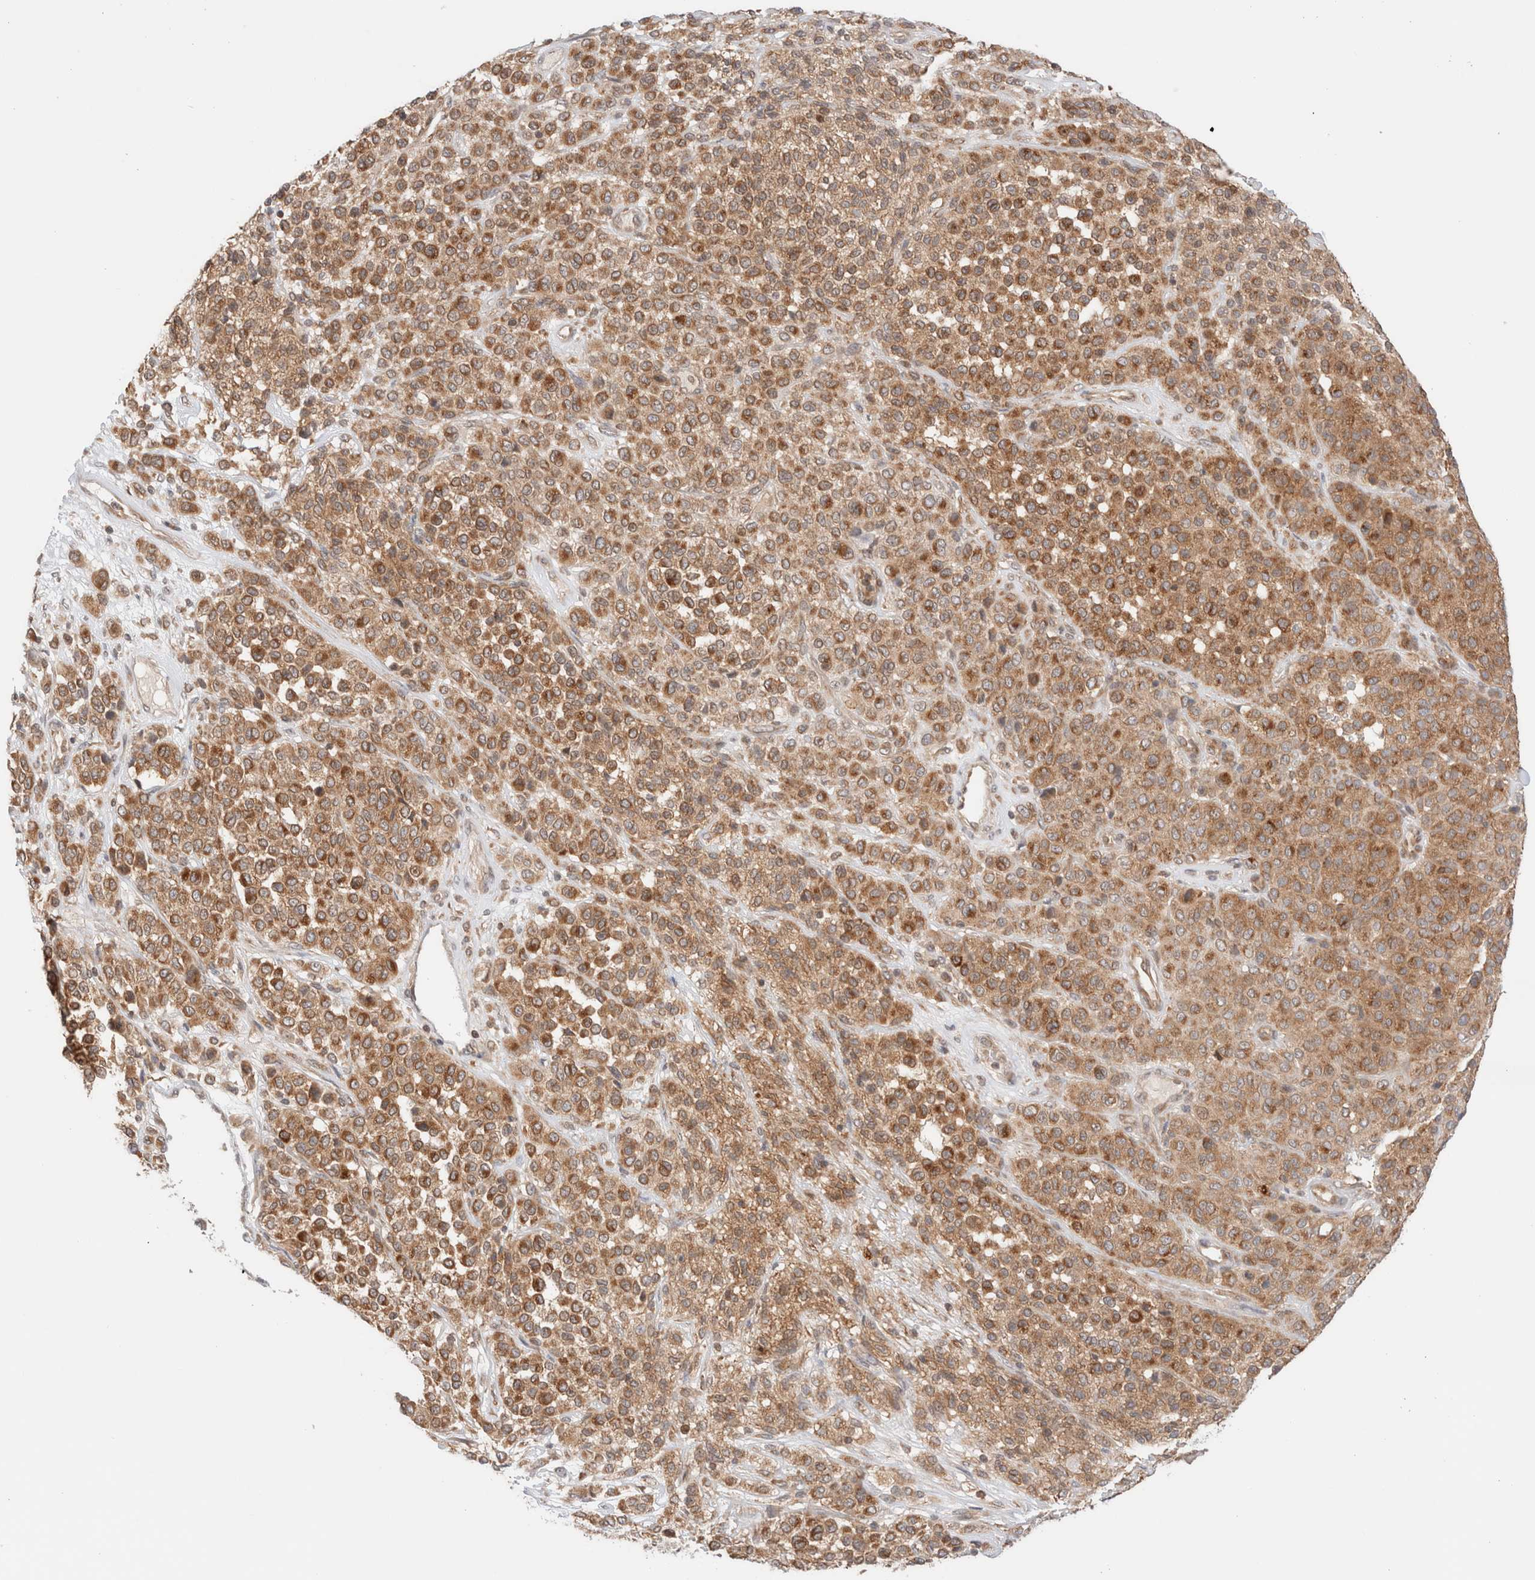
{"staining": {"intensity": "moderate", "quantity": ">75%", "location": "cytoplasmic/membranous"}, "tissue": "melanoma", "cell_type": "Tumor cells", "image_type": "cancer", "snomed": [{"axis": "morphology", "description": "Malignant melanoma, Metastatic site"}, {"axis": "topography", "description": "Pancreas"}], "caption": "Protein analysis of melanoma tissue reveals moderate cytoplasmic/membranous staining in approximately >75% of tumor cells.", "gene": "XKR4", "patient": {"sex": "female", "age": 30}}